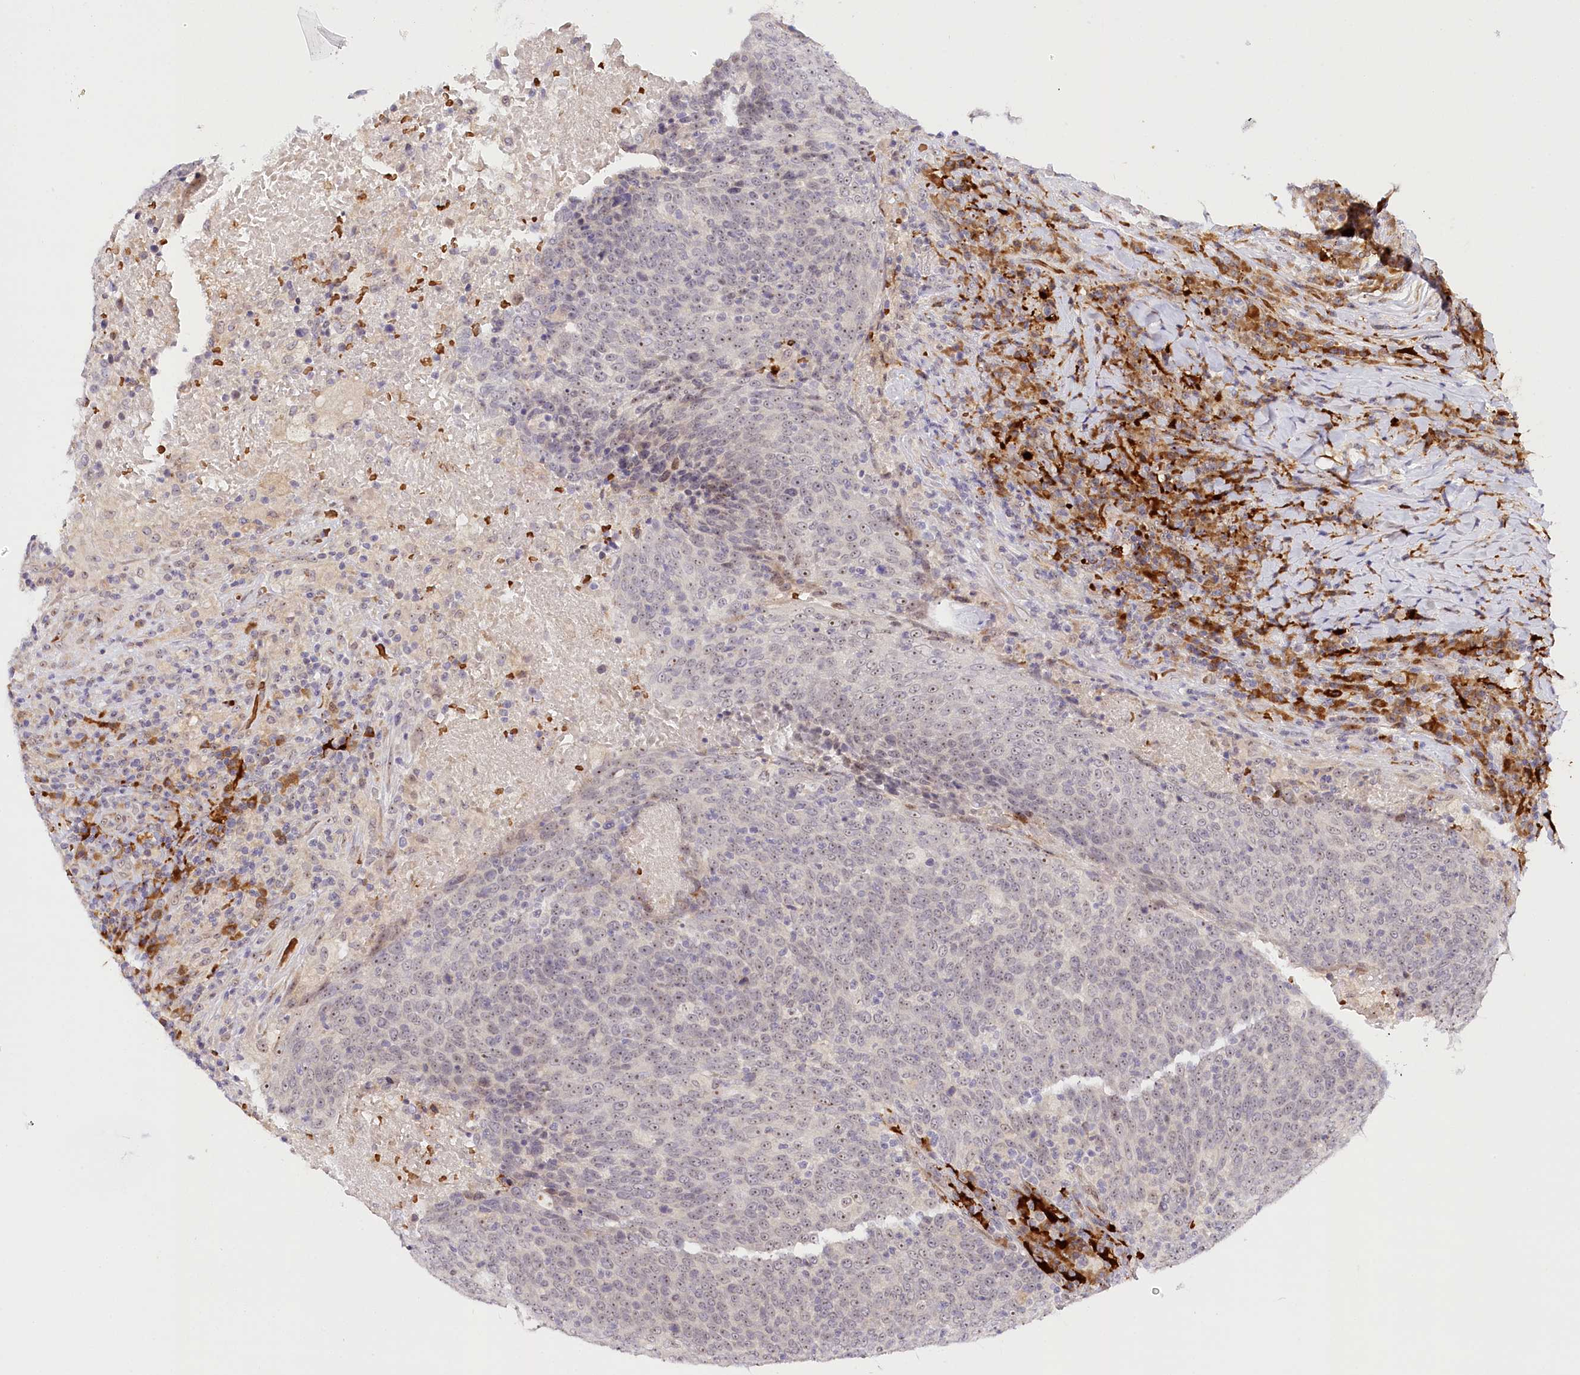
{"staining": {"intensity": "weak", "quantity": "<25%", "location": "nuclear"}, "tissue": "head and neck cancer", "cell_type": "Tumor cells", "image_type": "cancer", "snomed": [{"axis": "morphology", "description": "Squamous cell carcinoma, NOS"}, {"axis": "morphology", "description": "Squamous cell carcinoma, metastatic, NOS"}, {"axis": "topography", "description": "Lymph node"}, {"axis": "topography", "description": "Head-Neck"}], "caption": "Immunohistochemical staining of metastatic squamous cell carcinoma (head and neck) exhibits no significant staining in tumor cells.", "gene": "WDR36", "patient": {"sex": "male", "age": 62}}